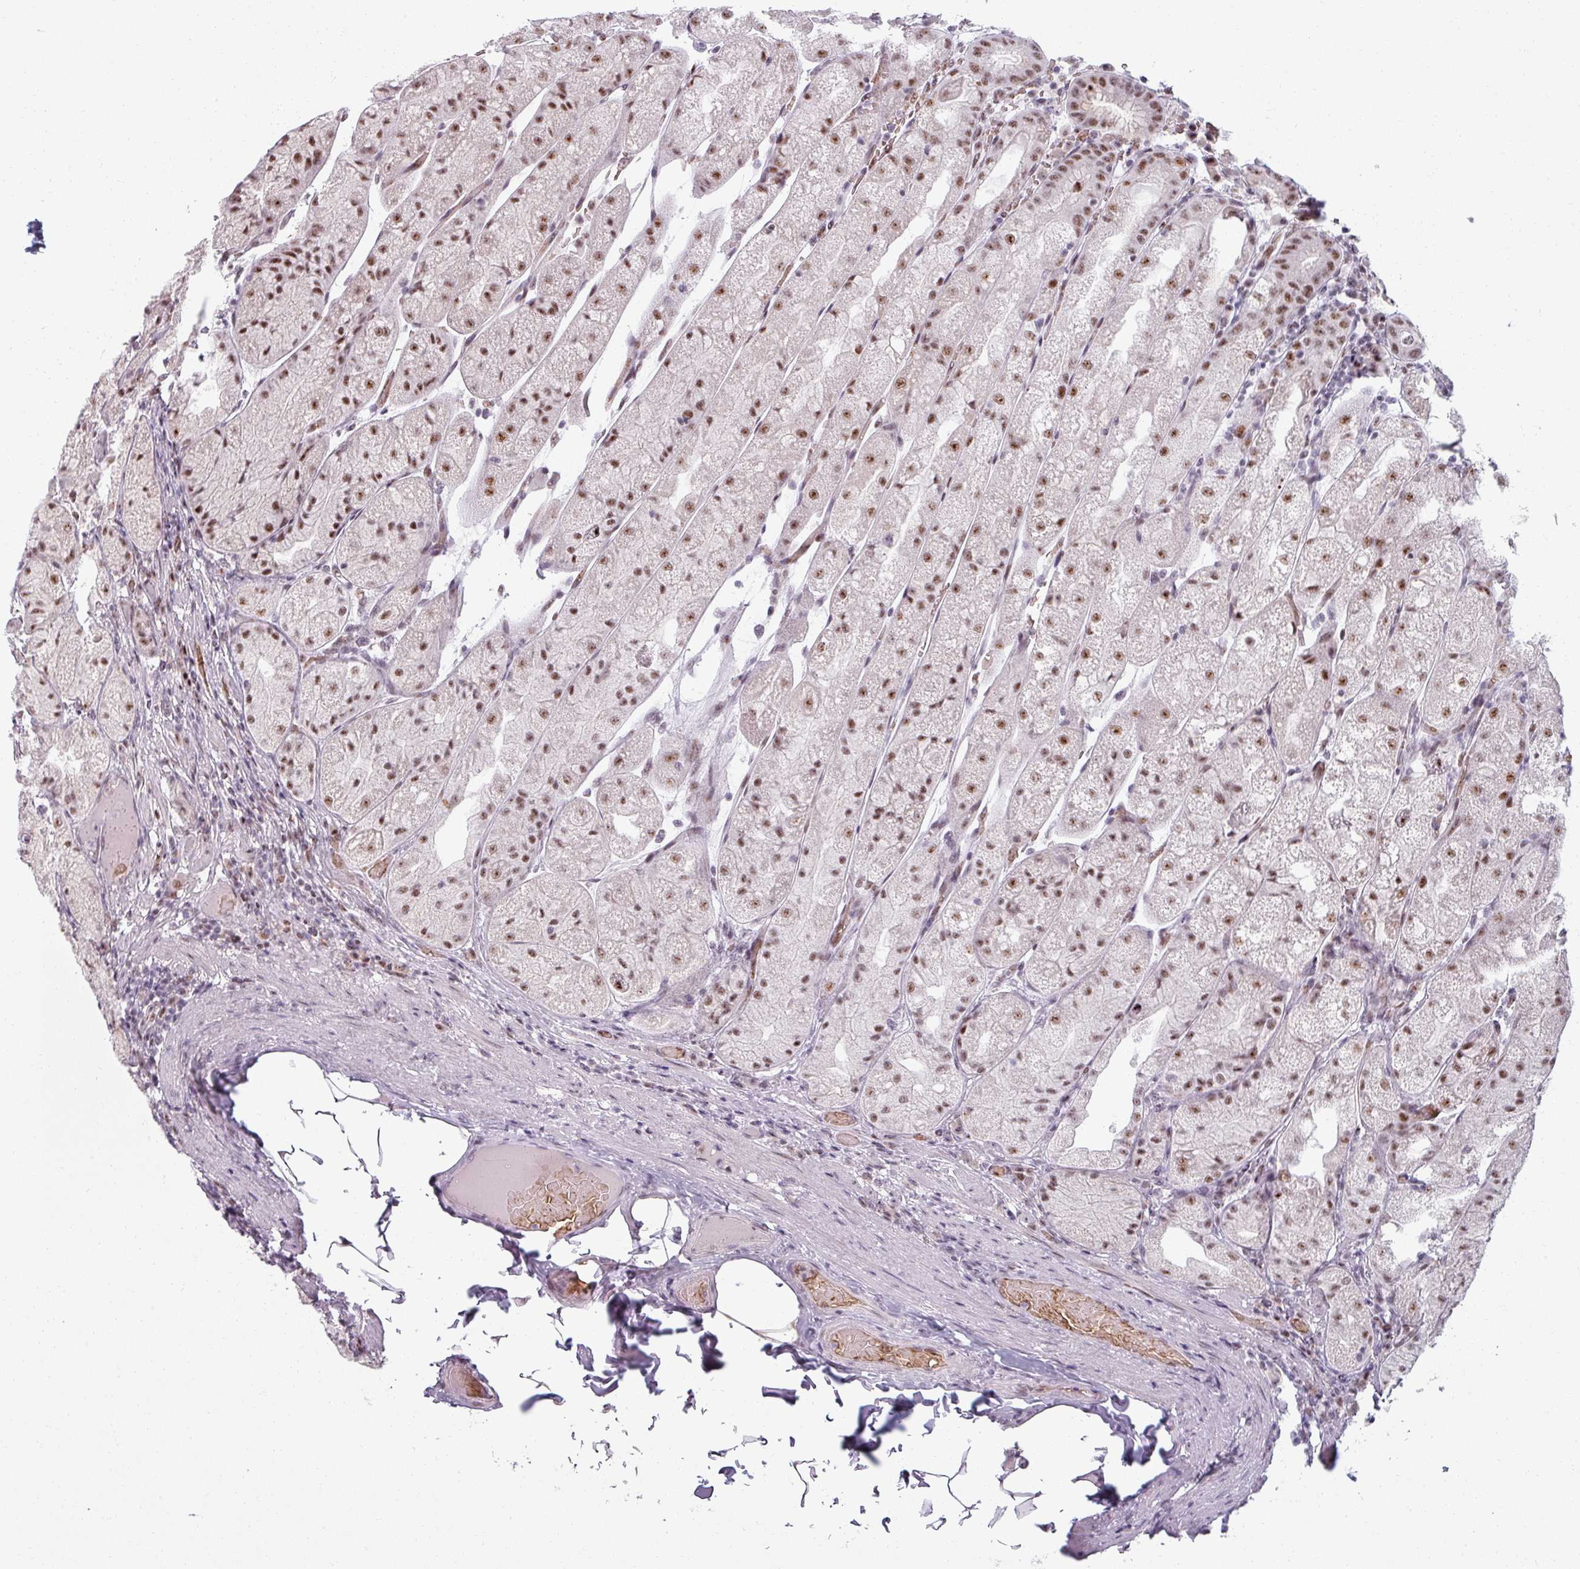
{"staining": {"intensity": "moderate", "quantity": "25%-75%", "location": "nuclear"}, "tissue": "stomach", "cell_type": "Glandular cells", "image_type": "normal", "snomed": [{"axis": "morphology", "description": "Normal tissue, NOS"}, {"axis": "topography", "description": "Stomach, upper"}], "caption": "High-magnification brightfield microscopy of normal stomach stained with DAB (brown) and counterstained with hematoxylin (blue). glandular cells exhibit moderate nuclear expression is identified in about25%-75% of cells.", "gene": "NCOR1", "patient": {"sex": "male", "age": 52}}